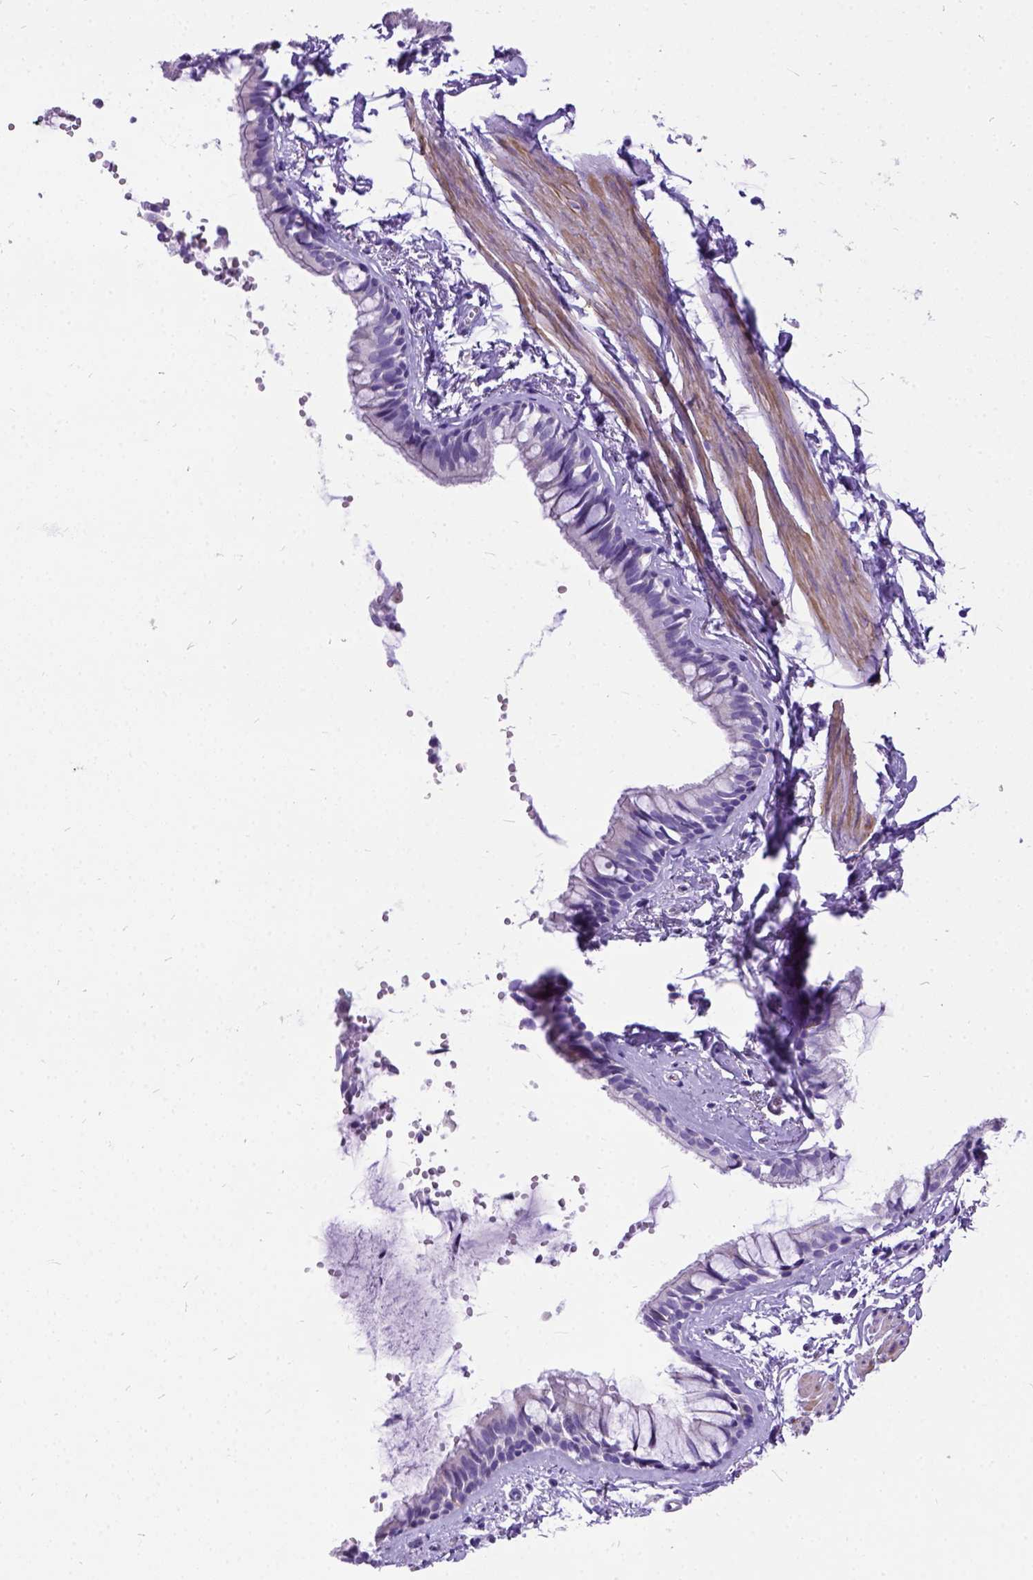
{"staining": {"intensity": "negative", "quantity": "none", "location": "none"}, "tissue": "bronchus", "cell_type": "Respiratory epithelial cells", "image_type": "normal", "snomed": [{"axis": "morphology", "description": "Normal tissue, NOS"}, {"axis": "topography", "description": "Bronchus"}], "caption": "Benign bronchus was stained to show a protein in brown. There is no significant staining in respiratory epithelial cells. Nuclei are stained in blue.", "gene": "ENSG00000254979", "patient": {"sex": "female", "age": 59}}